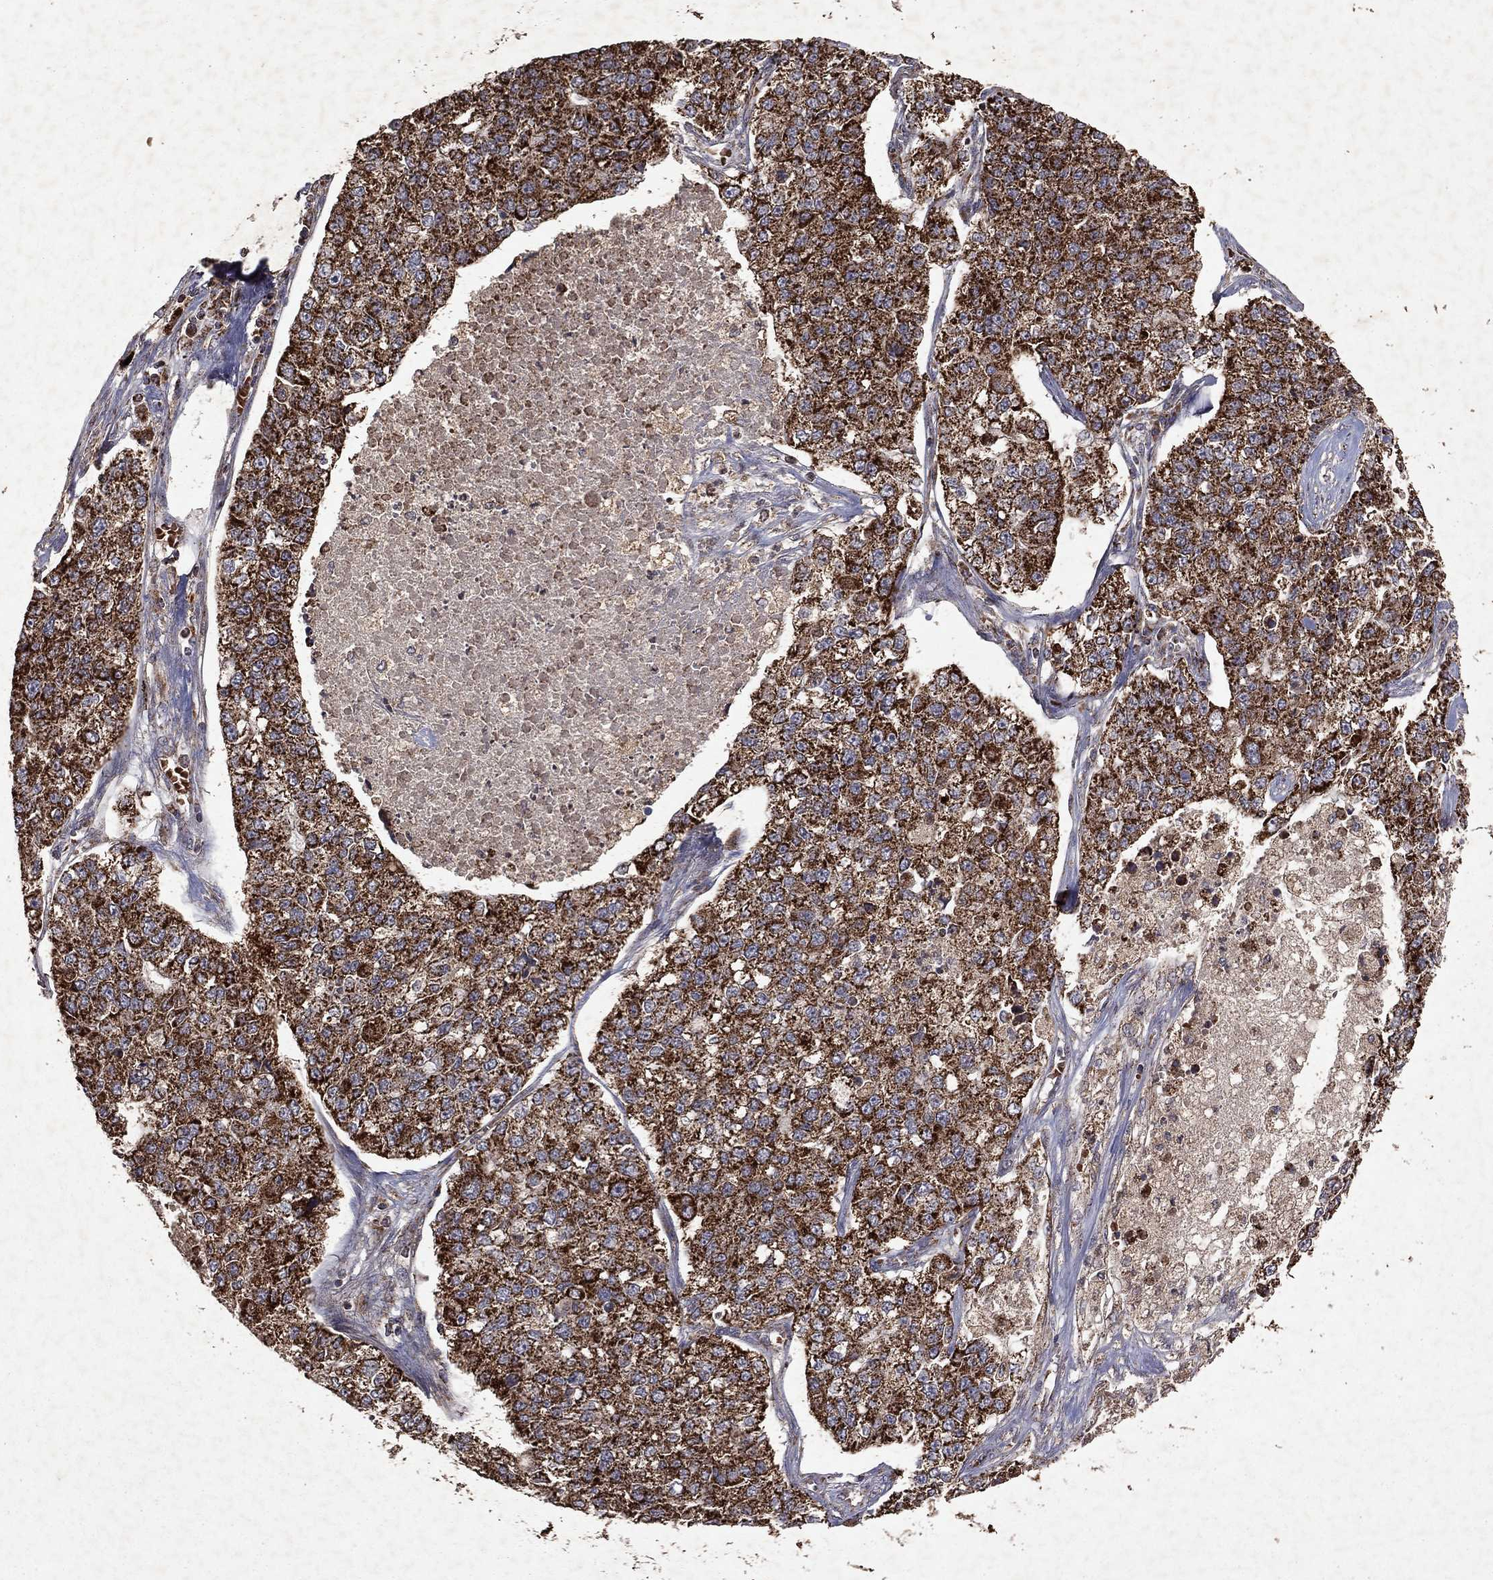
{"staining": {"intensity": "strong", "quantity": ">75%", "location": "cytoplasmic/membranous"}, "tissue": "lung cancer", "cell_type": "Tumor cells", "image_type": "cancer", "snomed": [{"axis": "morphology", "description": "Adenocarcinoma, NOS"}, {"axis": "topography", "description": "Lung"}], "caption": "An image of human lung cancer (adenocarcinoma) stained for a protein displays strong cytoplasmic/membranous brown staining in tumor cells.", "gene": "PYROXD2", "patient": {"sex": "male", "age": 49}}